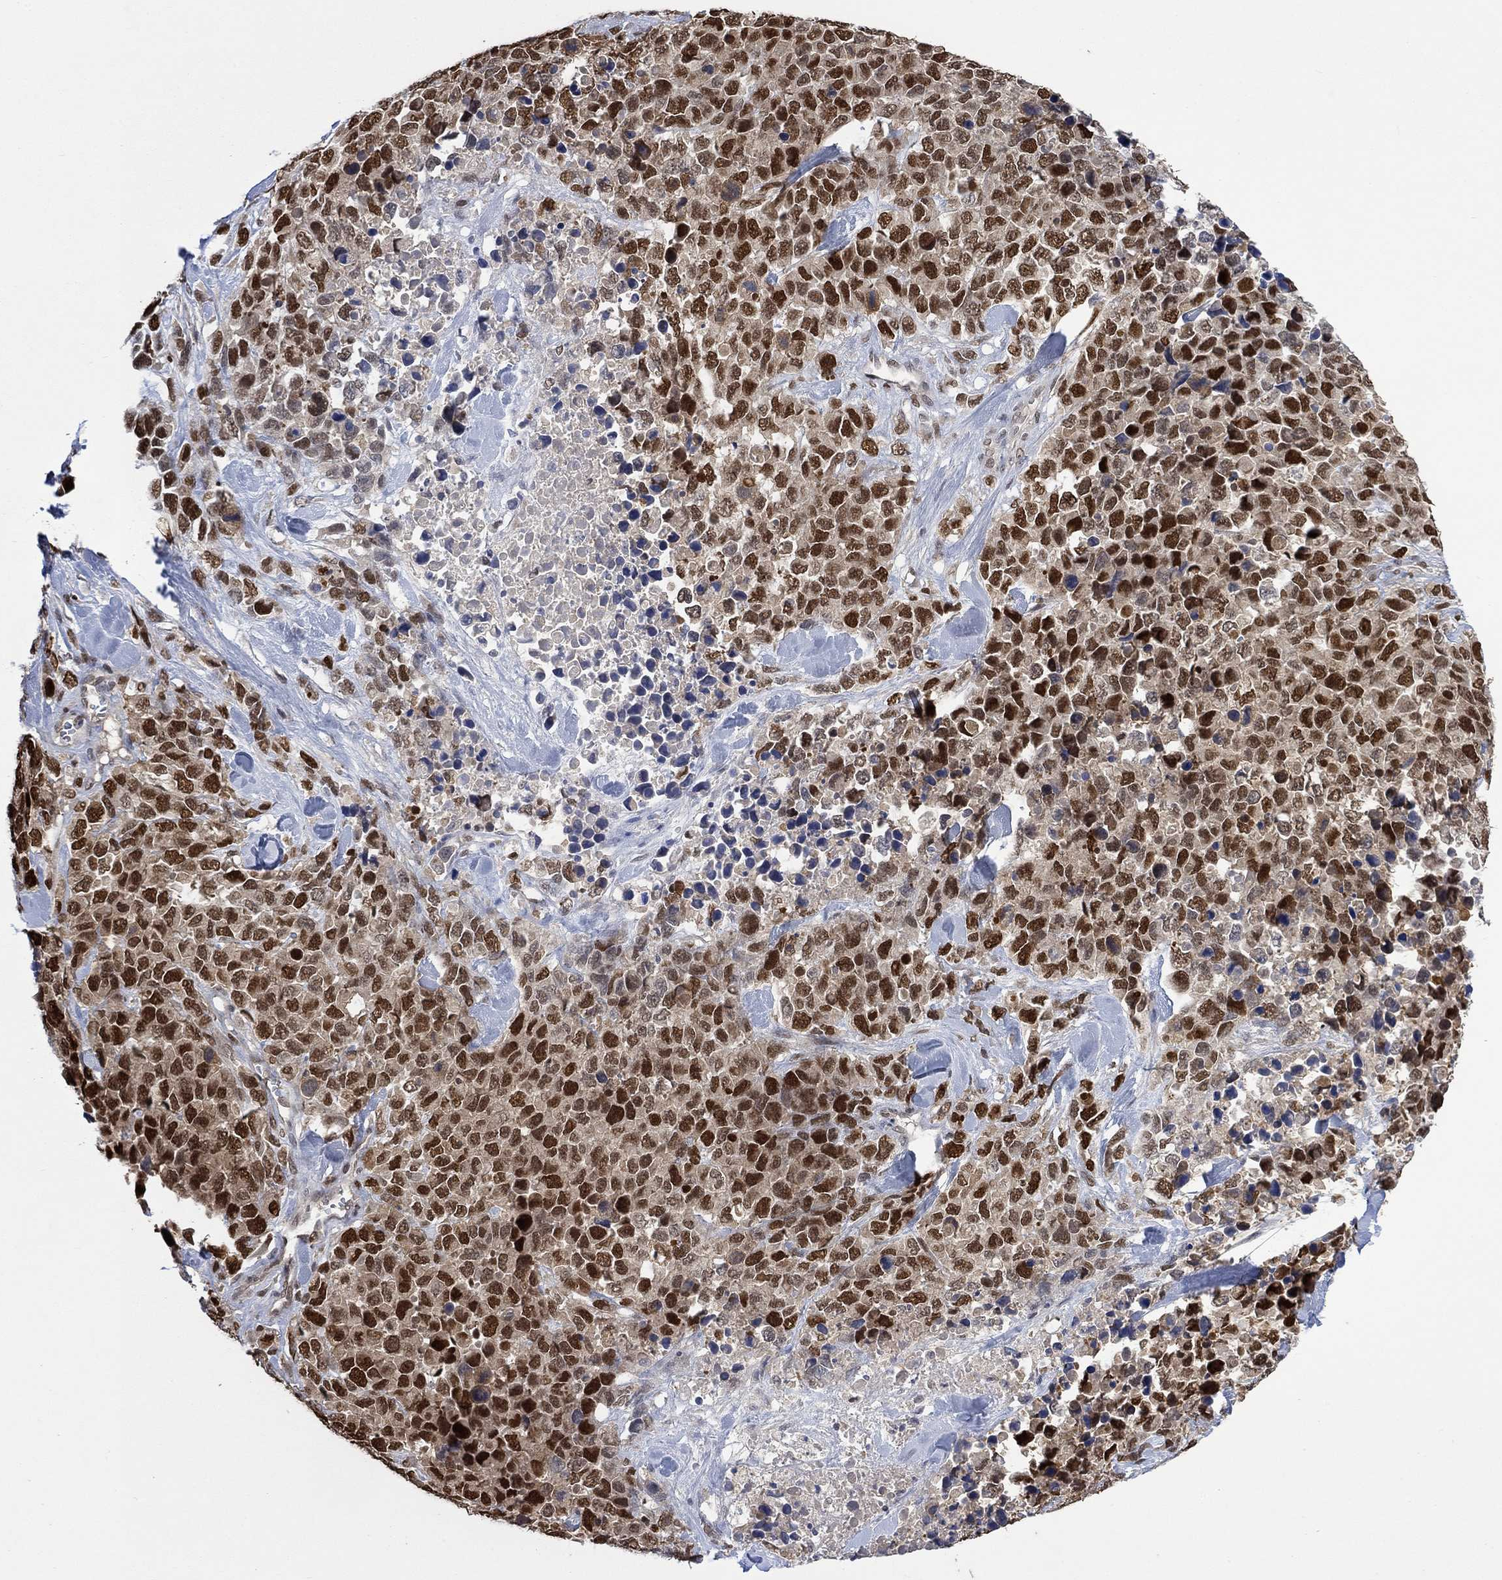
{"staining": {"intensity": "strong", "quantity": ">75%", "location": "nuclear"}, "tissue": "melanoma", "cell_type": "Tumor cells", "image_type": "cancer", "snomed": [{"axis": "morphology", "description": "Malignant melanoma, Metastatic site"}, {"axis": "topography", "description": "Skin"}], "caption": "This photomicrograph shows malignant melanoma (metastatic site) stained with immunohistochemistry to label a protein in brown. The nuclear of tumor cells show strong positivity for the protein. Nuclei are counter-stained blue.", "gene": "RAD54L2", "patient": {"sex": "male", "age": 84}}